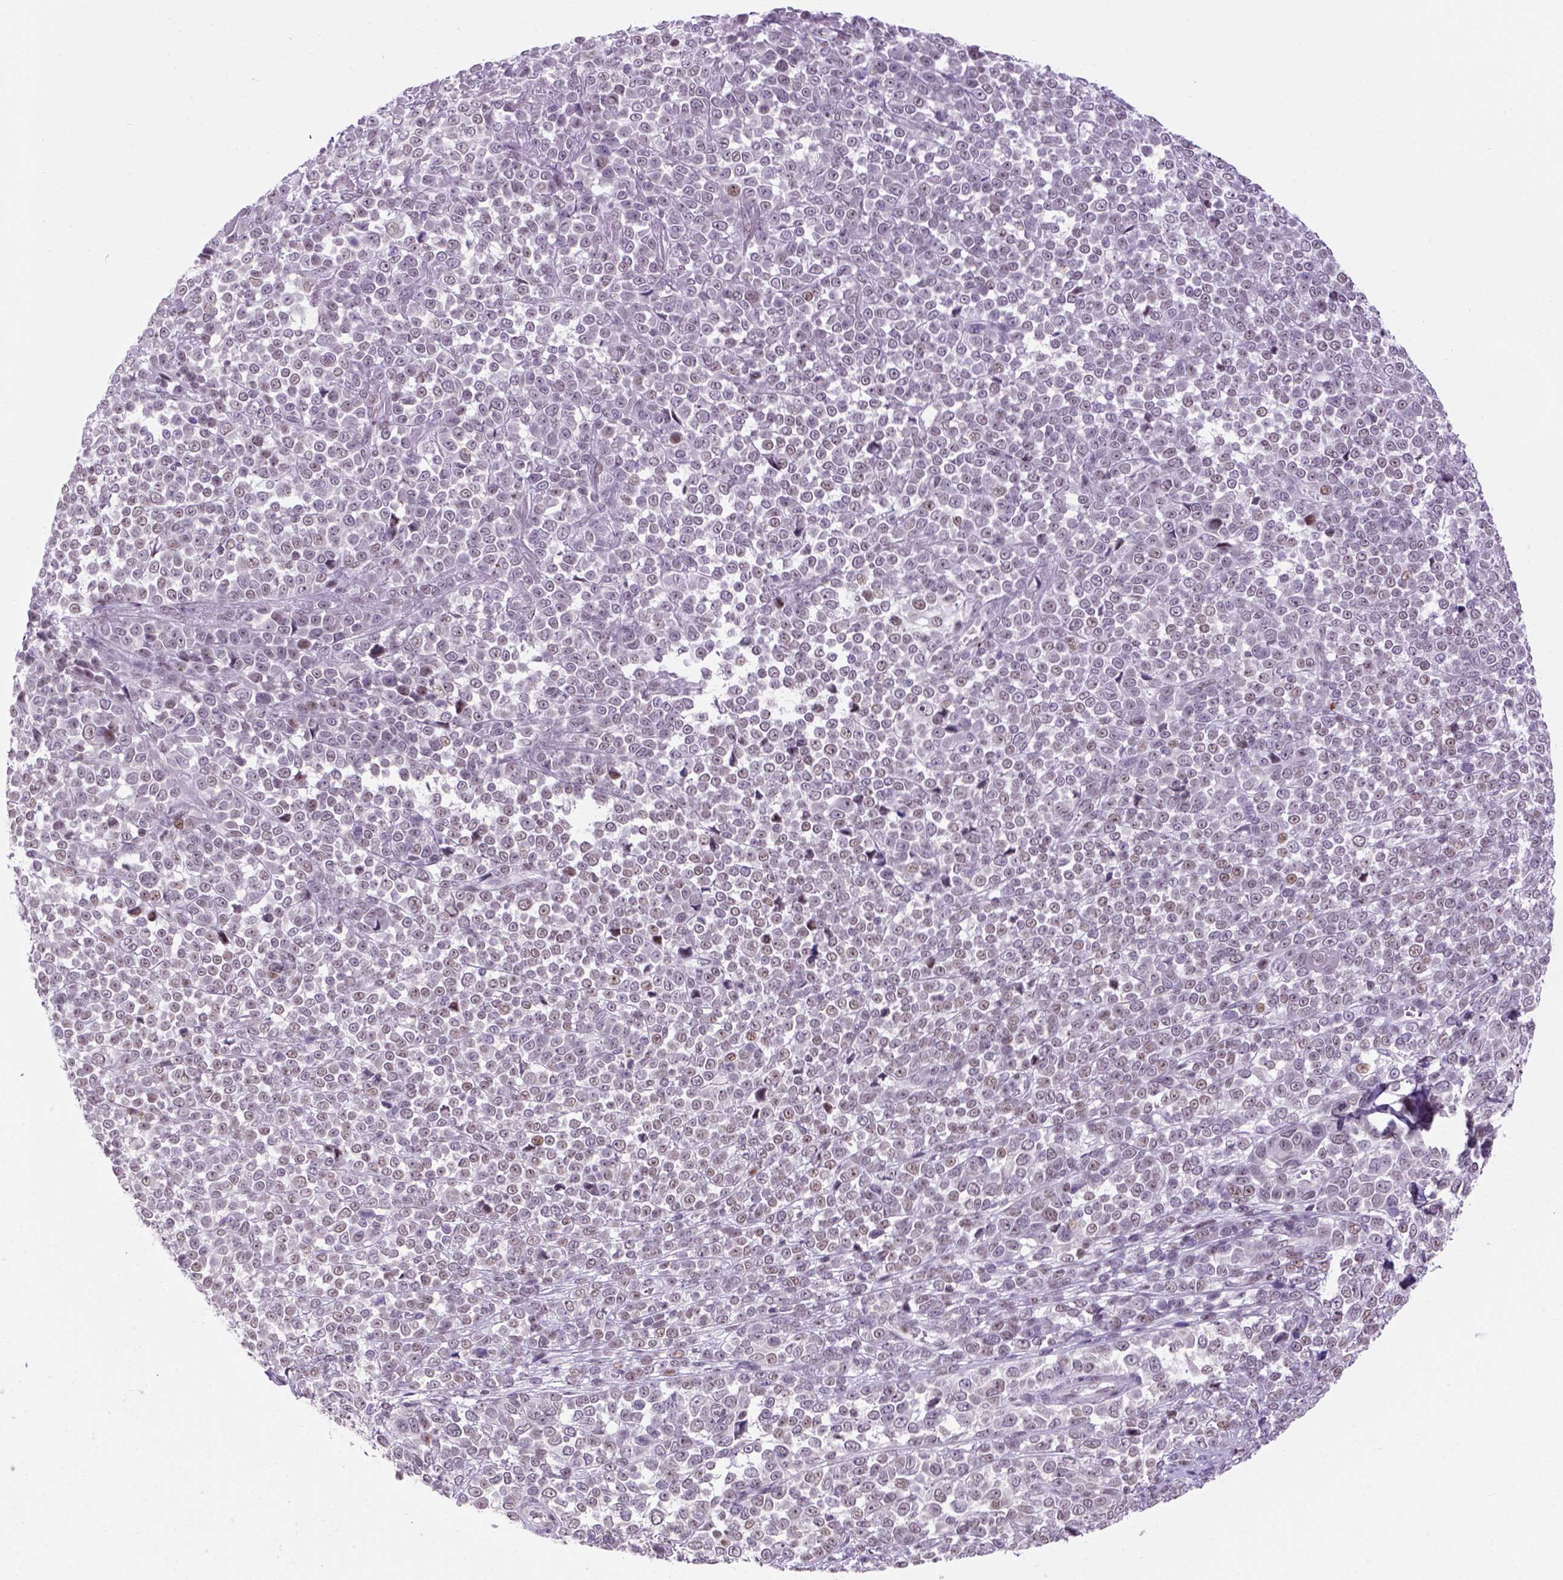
{"staining": {"intensity": "moderate", "quantity": "<25%", "location": "nuclear"}, "tissue": "melanoma", "cell_type": "Tumor cells", "image_type": "cancer", "snomed": [{"axis": "morphology", "description": "Malignant melanoma, NOS"}, {"axis": "topography", "description": "Skin"}], "caption": "Moderate nuclear protein expression is present in approximately <25% of tumor cells in malignant melanoma.", "gene": "TBPL1", "patient": {"sex": "female", "age": 95}}